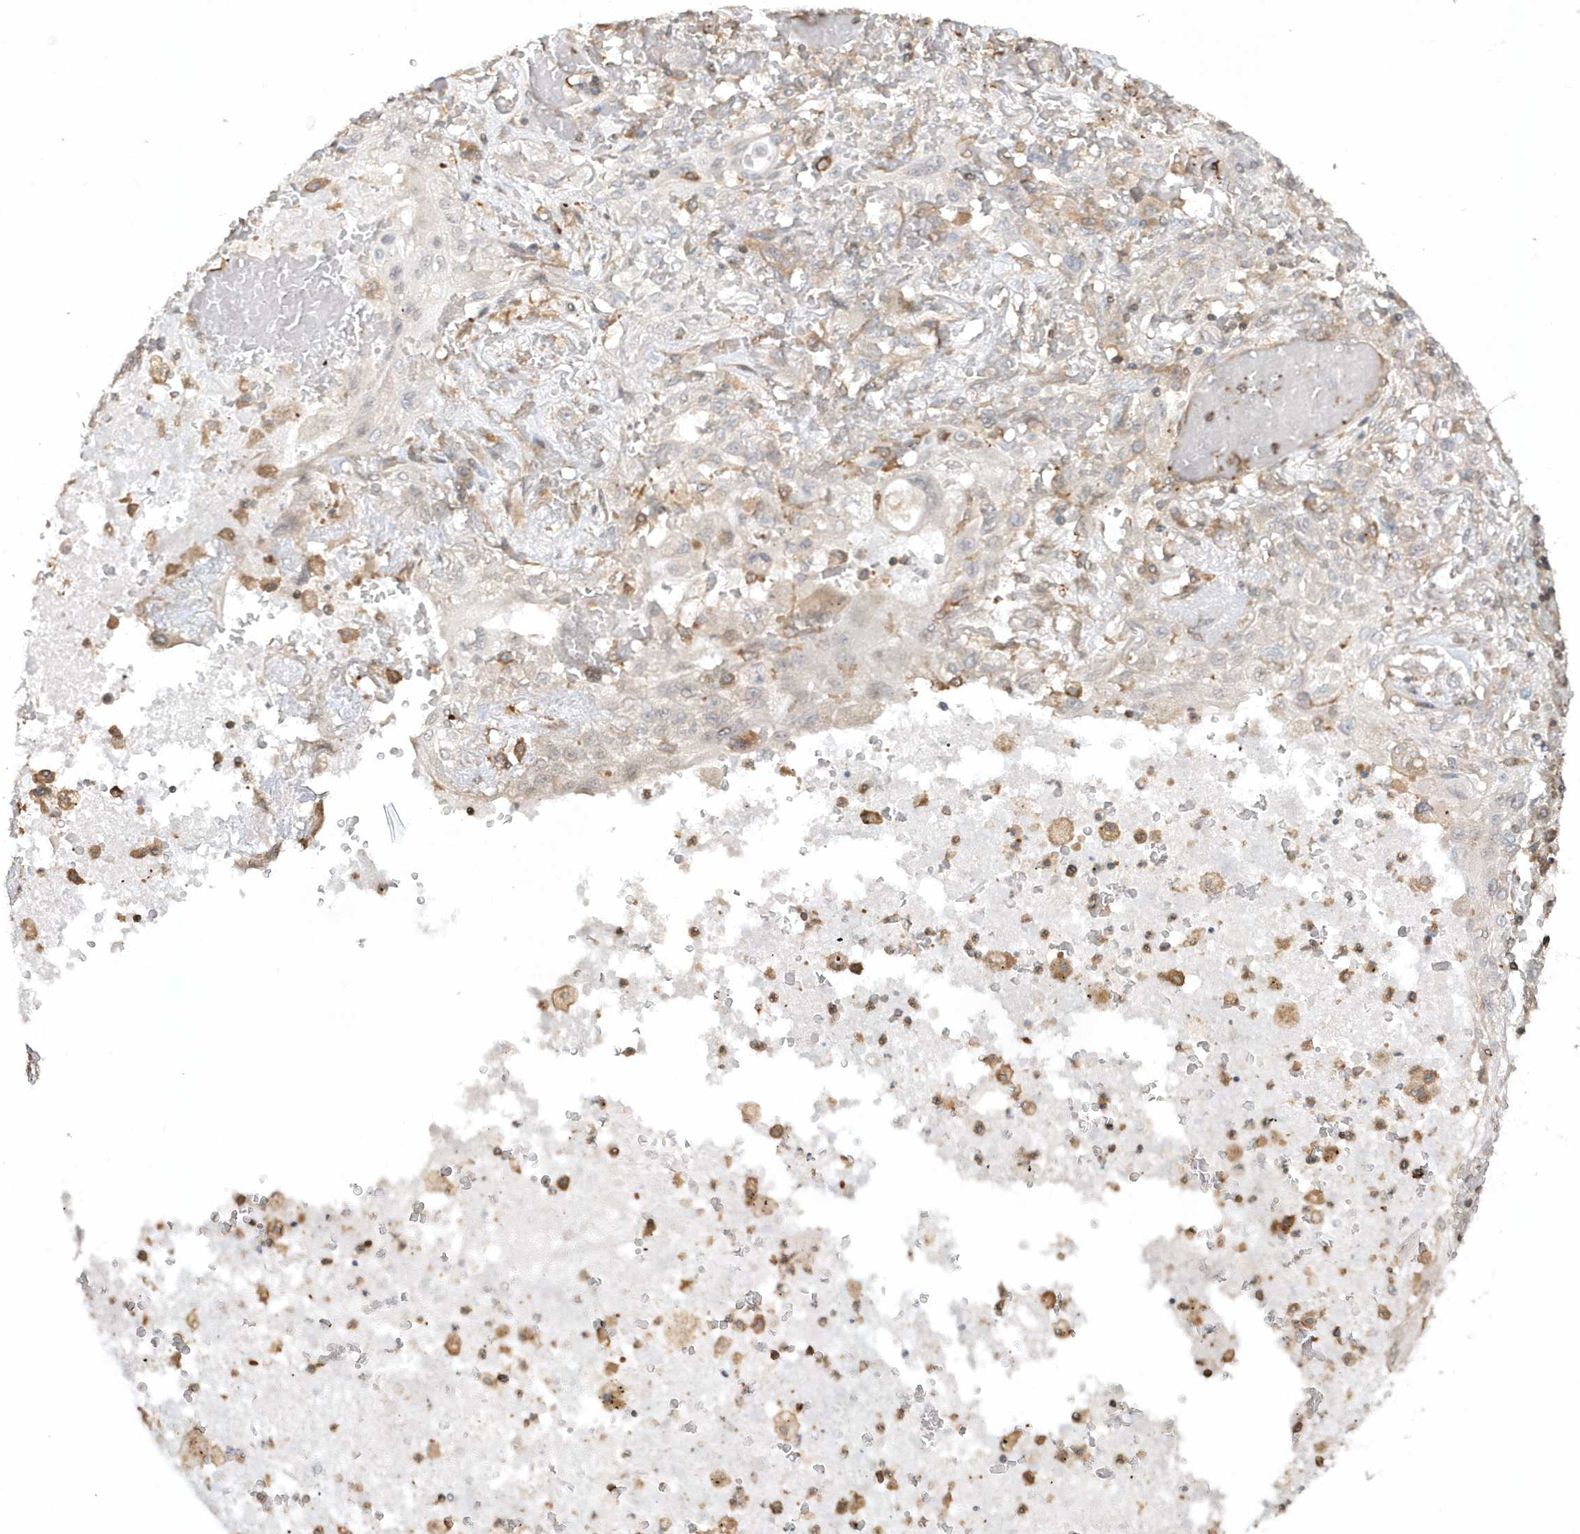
{"staining": {"intensity": "negative", "quantity": "none", "location": "none"}, "tissue": "lung cancer", "cell_type": "Tumor cells", "image_type": "cancer", "snomed": [{"axis": "morphology", "description": "Squamous cell carcinoma, NOS"}, {"axis": "topography", "description": "Lung"}], "caption": "A histopathology image of human lung cancer is negative for staining in tumor cells.", "gene": "BSN", "patient": {"sex": "female", "age": 47}}